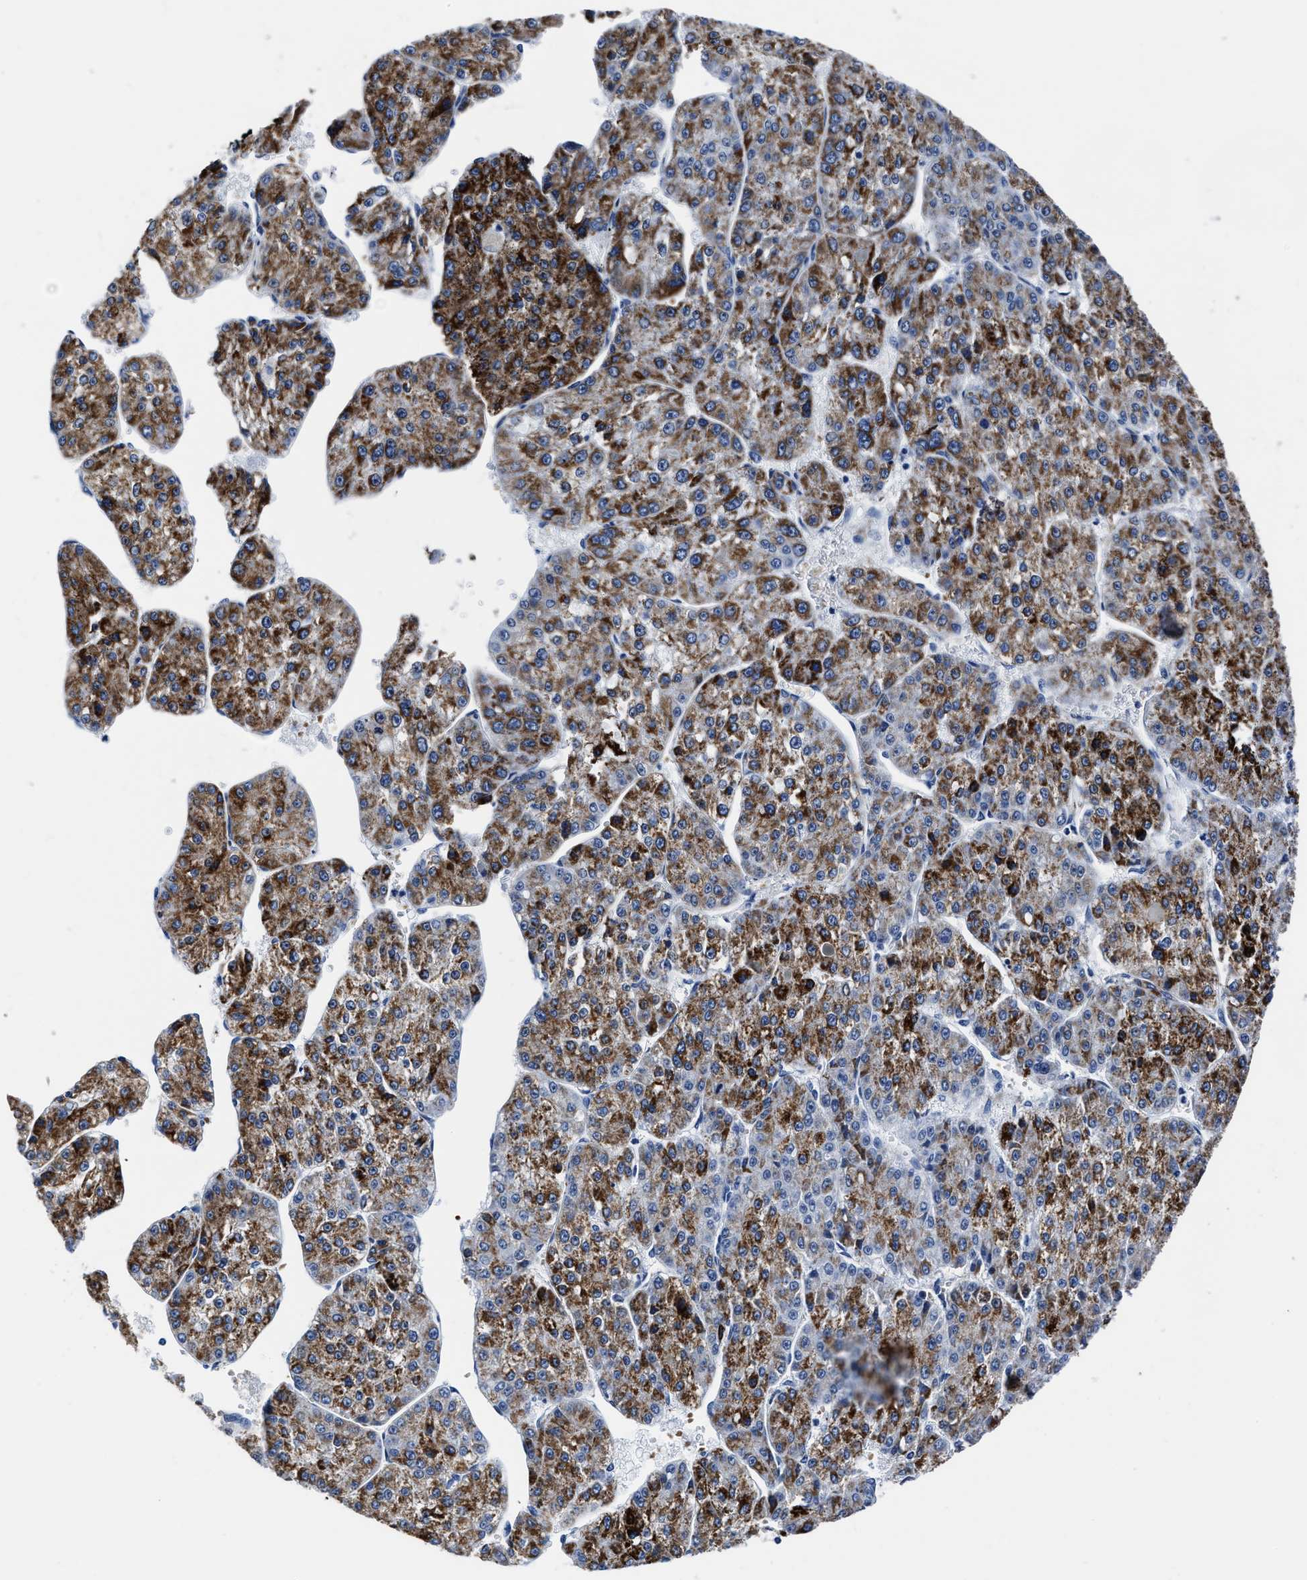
{"staining": {"intensity": "strong", "quantity": ">75%", "location": "cytoplasmic/membranous"}, "tissue": "liver cancer", "cell_type": "Tumor cells", "image_type": "cancer", "snomed": [{"axis": "morphology", "description": "Carcinoma, Hepatocellular, NOS"}, {"axis": "topography", "description": "Liver"}], "caption": "Protein staining of liver cancer (hepatocellular carcinoma) tissue demonstrates strong cytoplasmic/membranous positivity in about >75% of tumor cells. (DAB = brown stain, brightfield microscopy at high magnification).", "gene": "KCNMB3", "patient": {"sex": "female", "age": 73}}